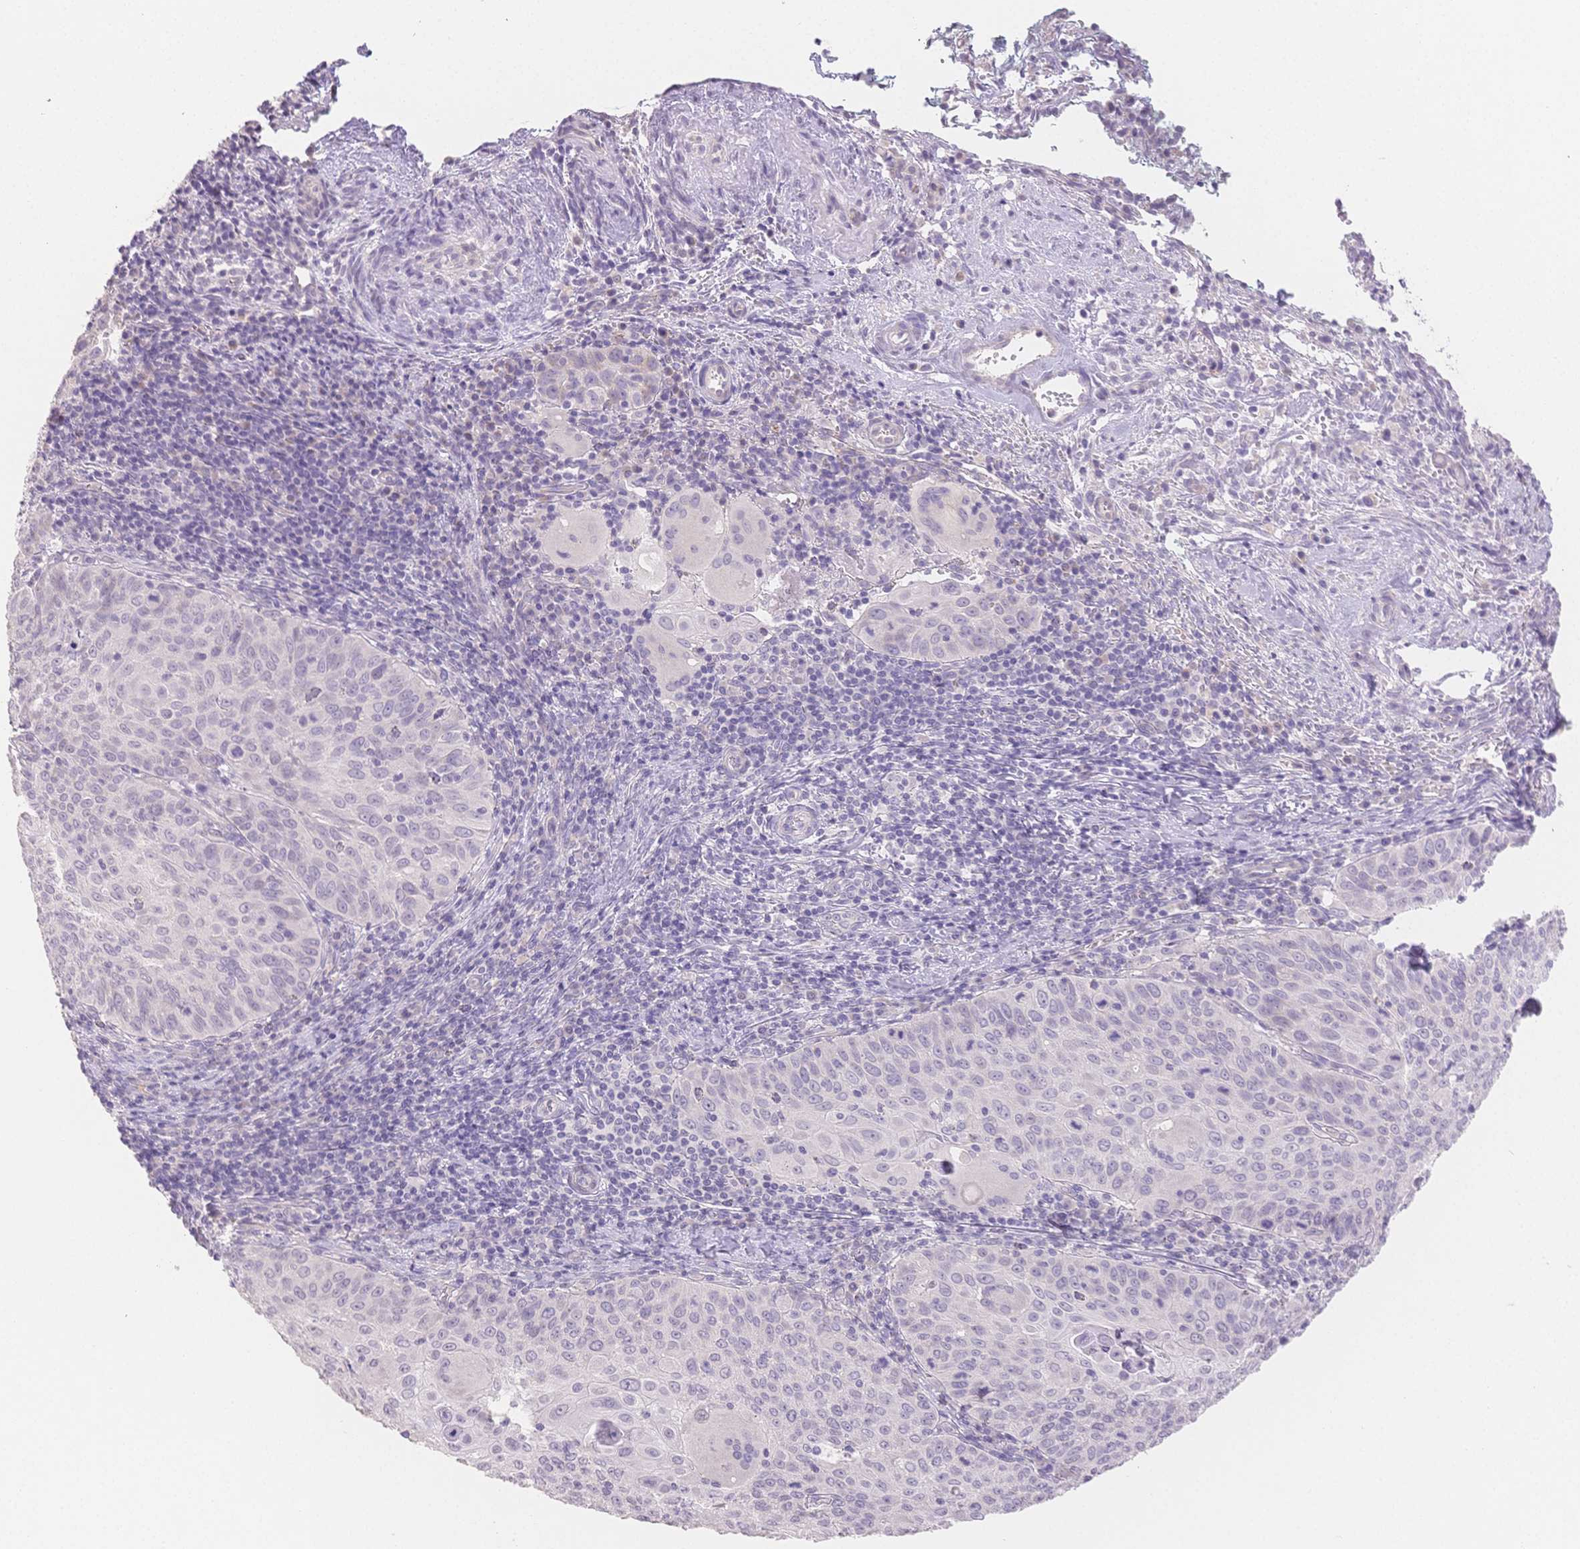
{"staining": {"intensity": "negative", "quantity": "none", "location": "none"}, "tissue": "cervical cancer", "cell_type": "Tumor cells", "image_type": "cancer", "snomed": [{"axis": "morphology", "description": "Squamous cell carcinoma, NOS"}, {"axis": "topography", "description": "Cervix"}], "caption": "IHC histopathology image of human cervical cancer stained for a protein (brown), which demonstrates no staining in tumor cells.", "gene": "SUV39H2", "patient": {"sex": "female", "age": 65}}